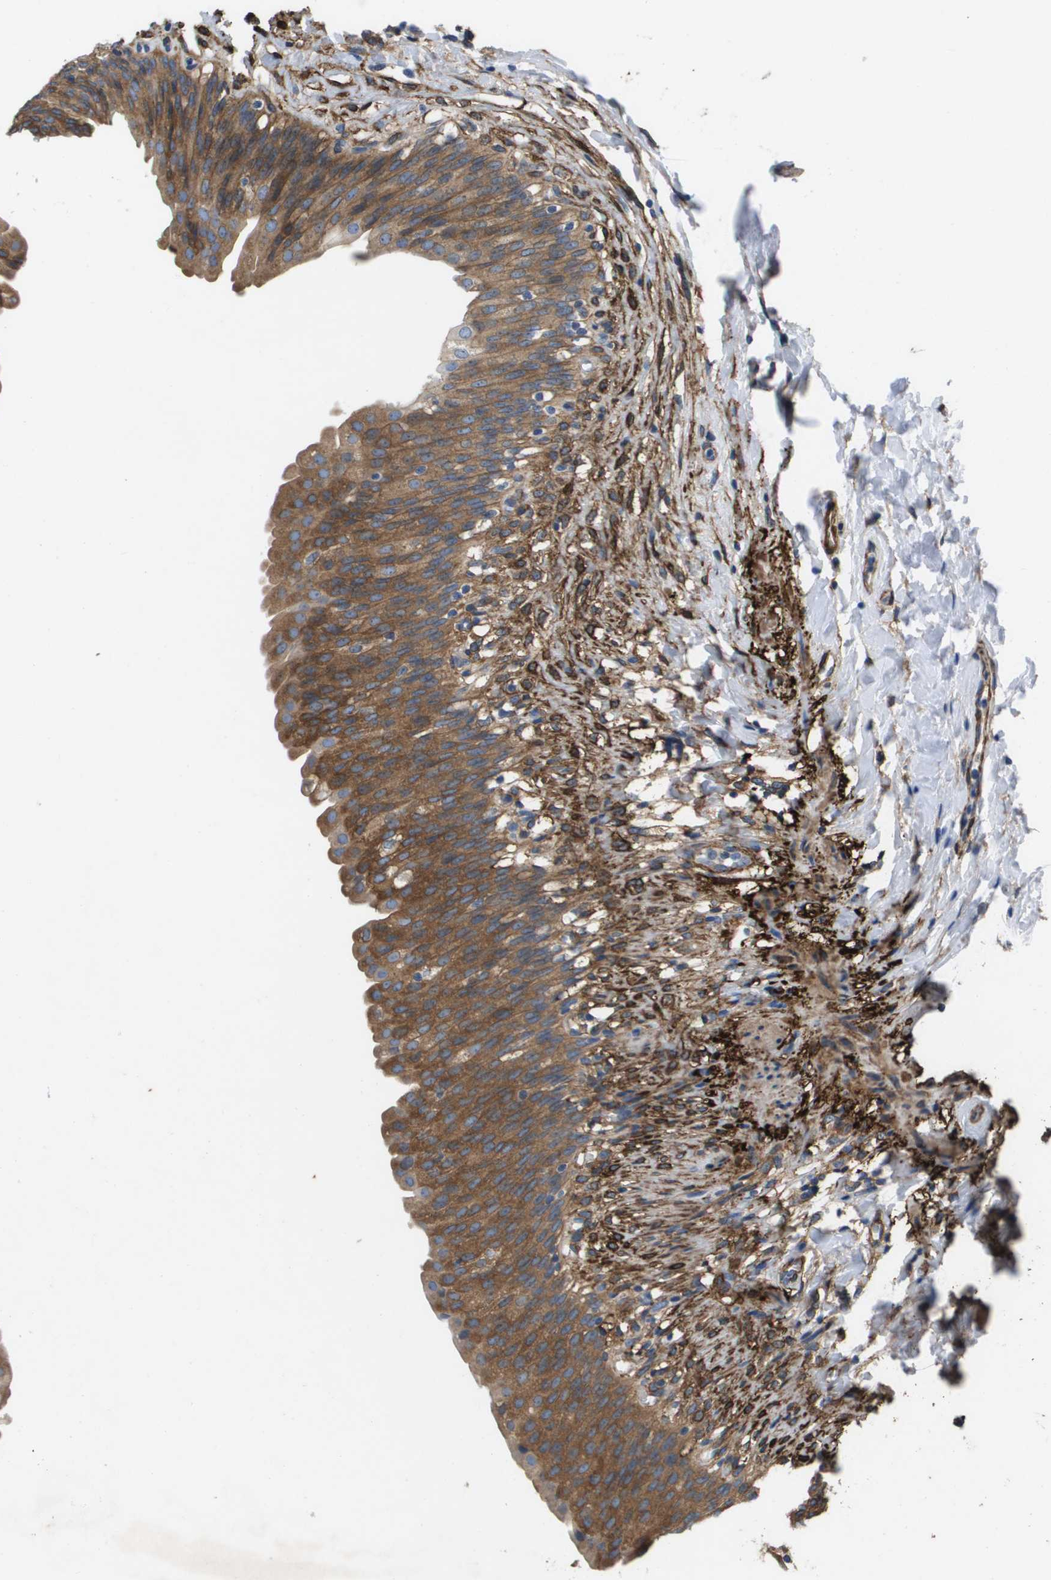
{"staining": {"intensity": "moderate", "quantity": ">75%", "location": "cytoplasmic/membranous"}, "tissue": "urinary bladder", "cell_type": "Urothelial cells", "image_type": "normal", "snomed": [{"axis": "morphology", "description": "Normal tissue, NOS"}, {"axis": "topography", "description": "Urinary bladder"}], "caption": "Protein expression analysis of unremarkable urinary bladder reveals moderate cytoplasmic/membranous staining in approximately >75% of urothelial cells.", "gene": "LPP", "patient": {"sex": "female", "age": 79}}